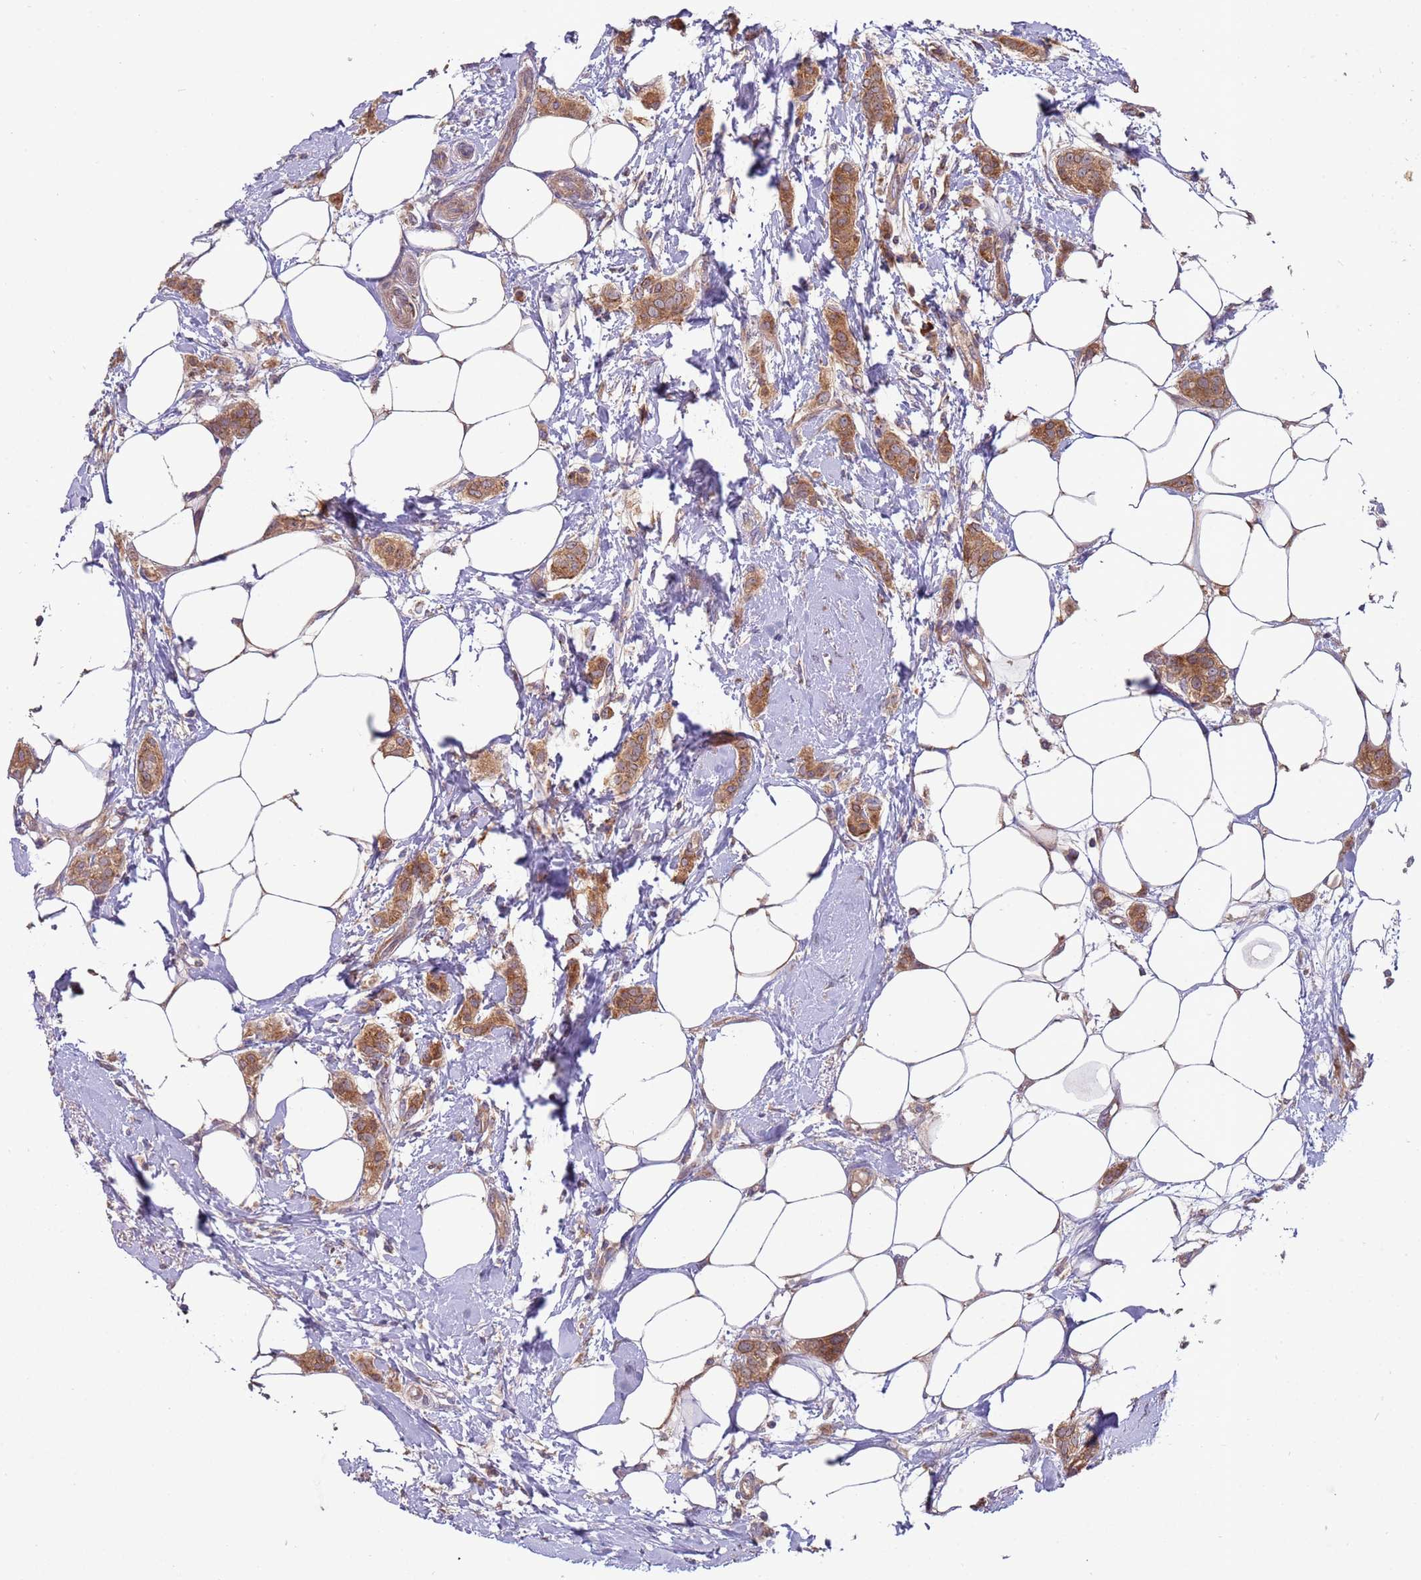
{"staining": {"intensity": "moderate", "quantity": ">75%", "location": "cytoplasmic/membranous"}, "tissue": "breast cancer", "cell_type": "Tumor cells", "image_type": "cancer", "snomed": [{"axis": "morphology", "description": "Duct carcinoma"}, {"axis": "topography", "description": "Breast"}], "caption": "High-power microscopy captured an immunohistochemistry image of breast cancer, revealing moderate cytoplasmic/membranous staining in approximately >75% of tumor cells.", "gene": "UQCRQ", "patient": {"sex": "female", "age": 72}}